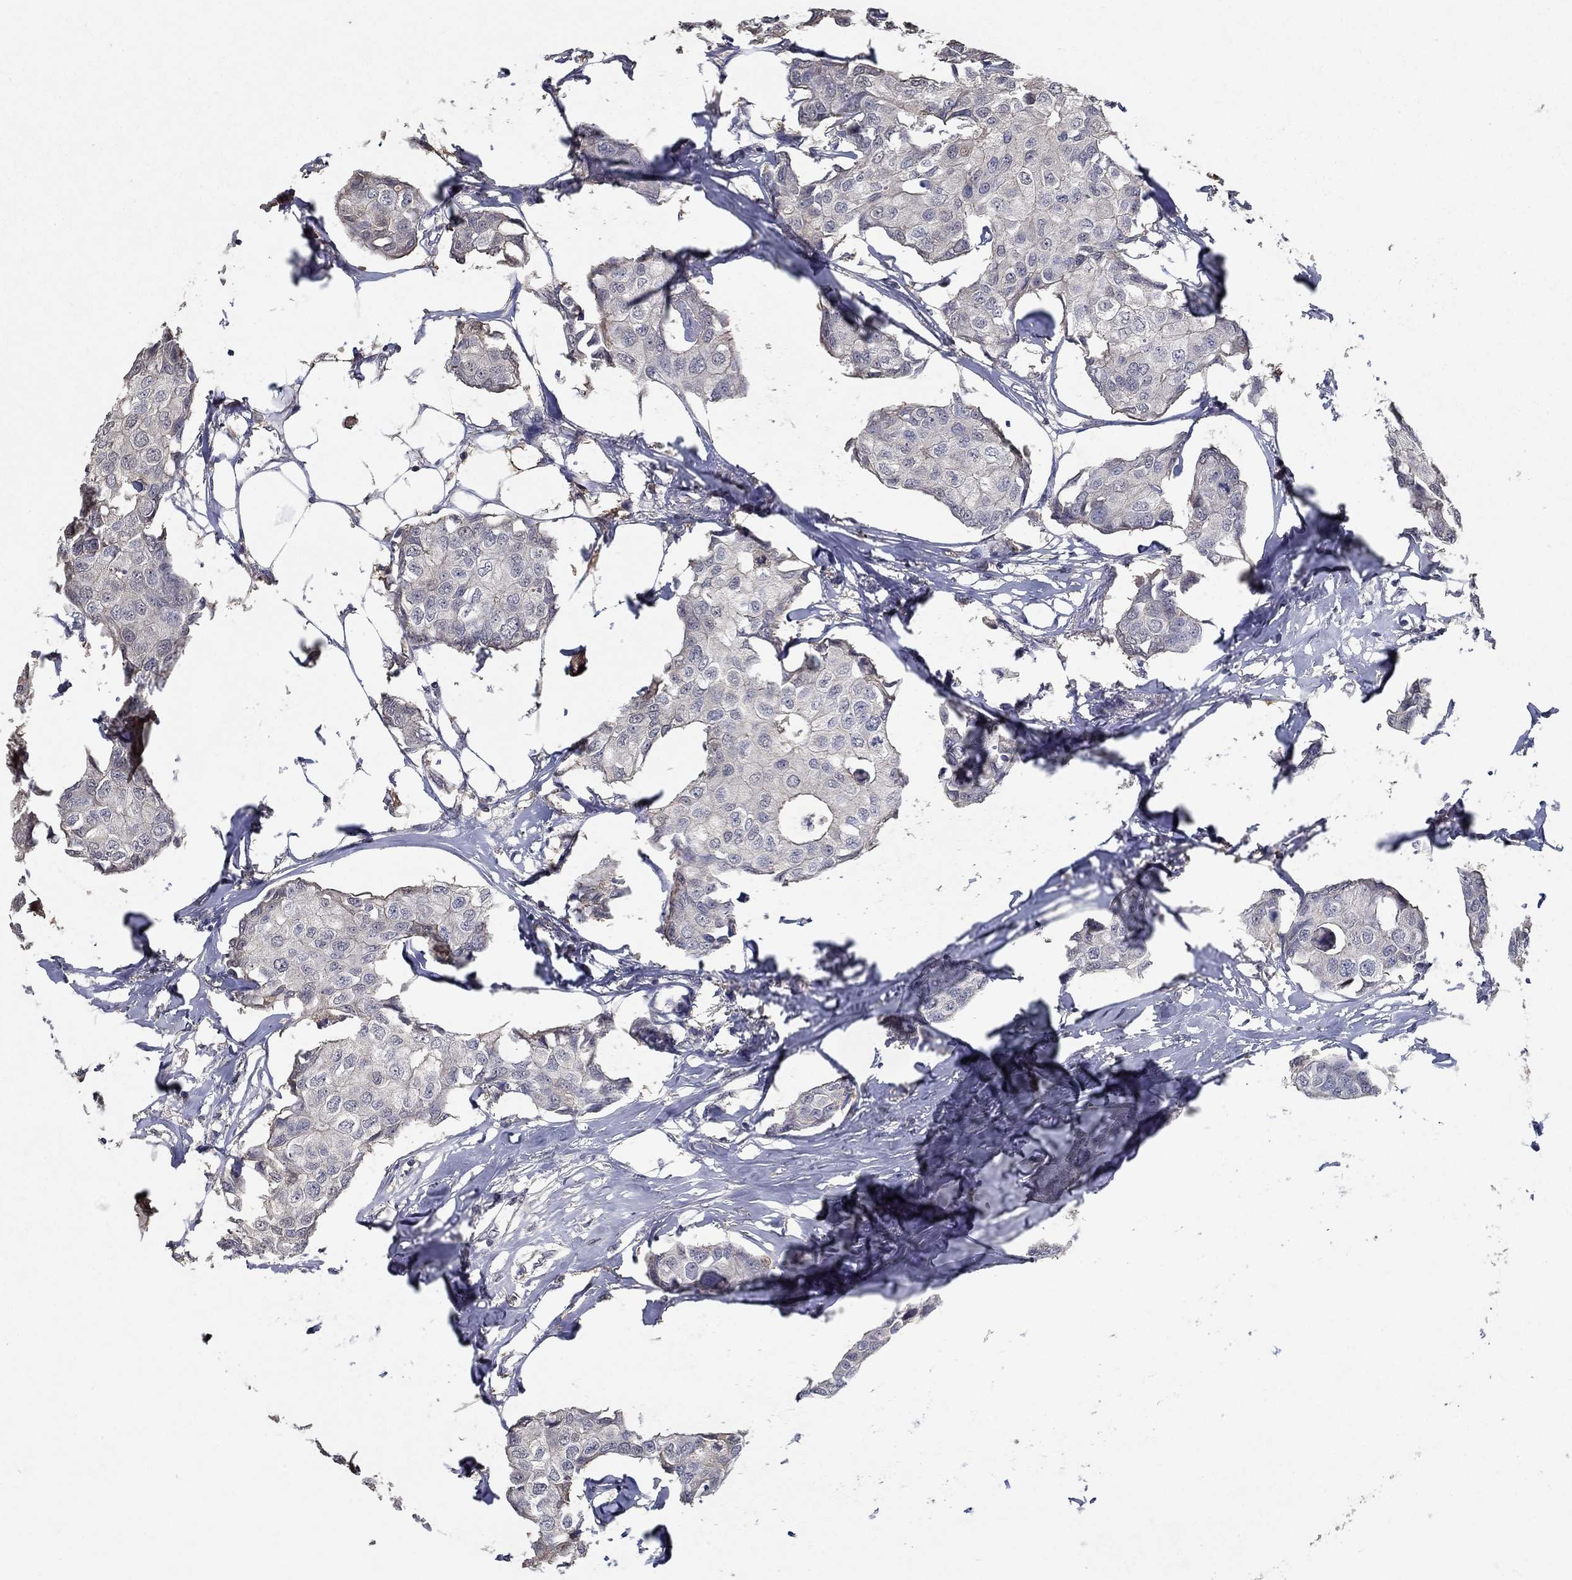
{"staining": {"intensity": "negative", "quantity": "none", "location": "none"}, "tissue": "breast cancer", "cell_type": "Tumor cells", "image_type": "cancer", "snomed": [{"axis": "morphology", "description": "Duct carcinoma"}, {"axis": "topography", "description": "Breast"}], "caption": "This is an IHC micrograph of human breast invasive ductal carcinoma. There is no expression in tumor cells.", "gene": "IL10", "patient": {"sex": "female", "age": 80}}